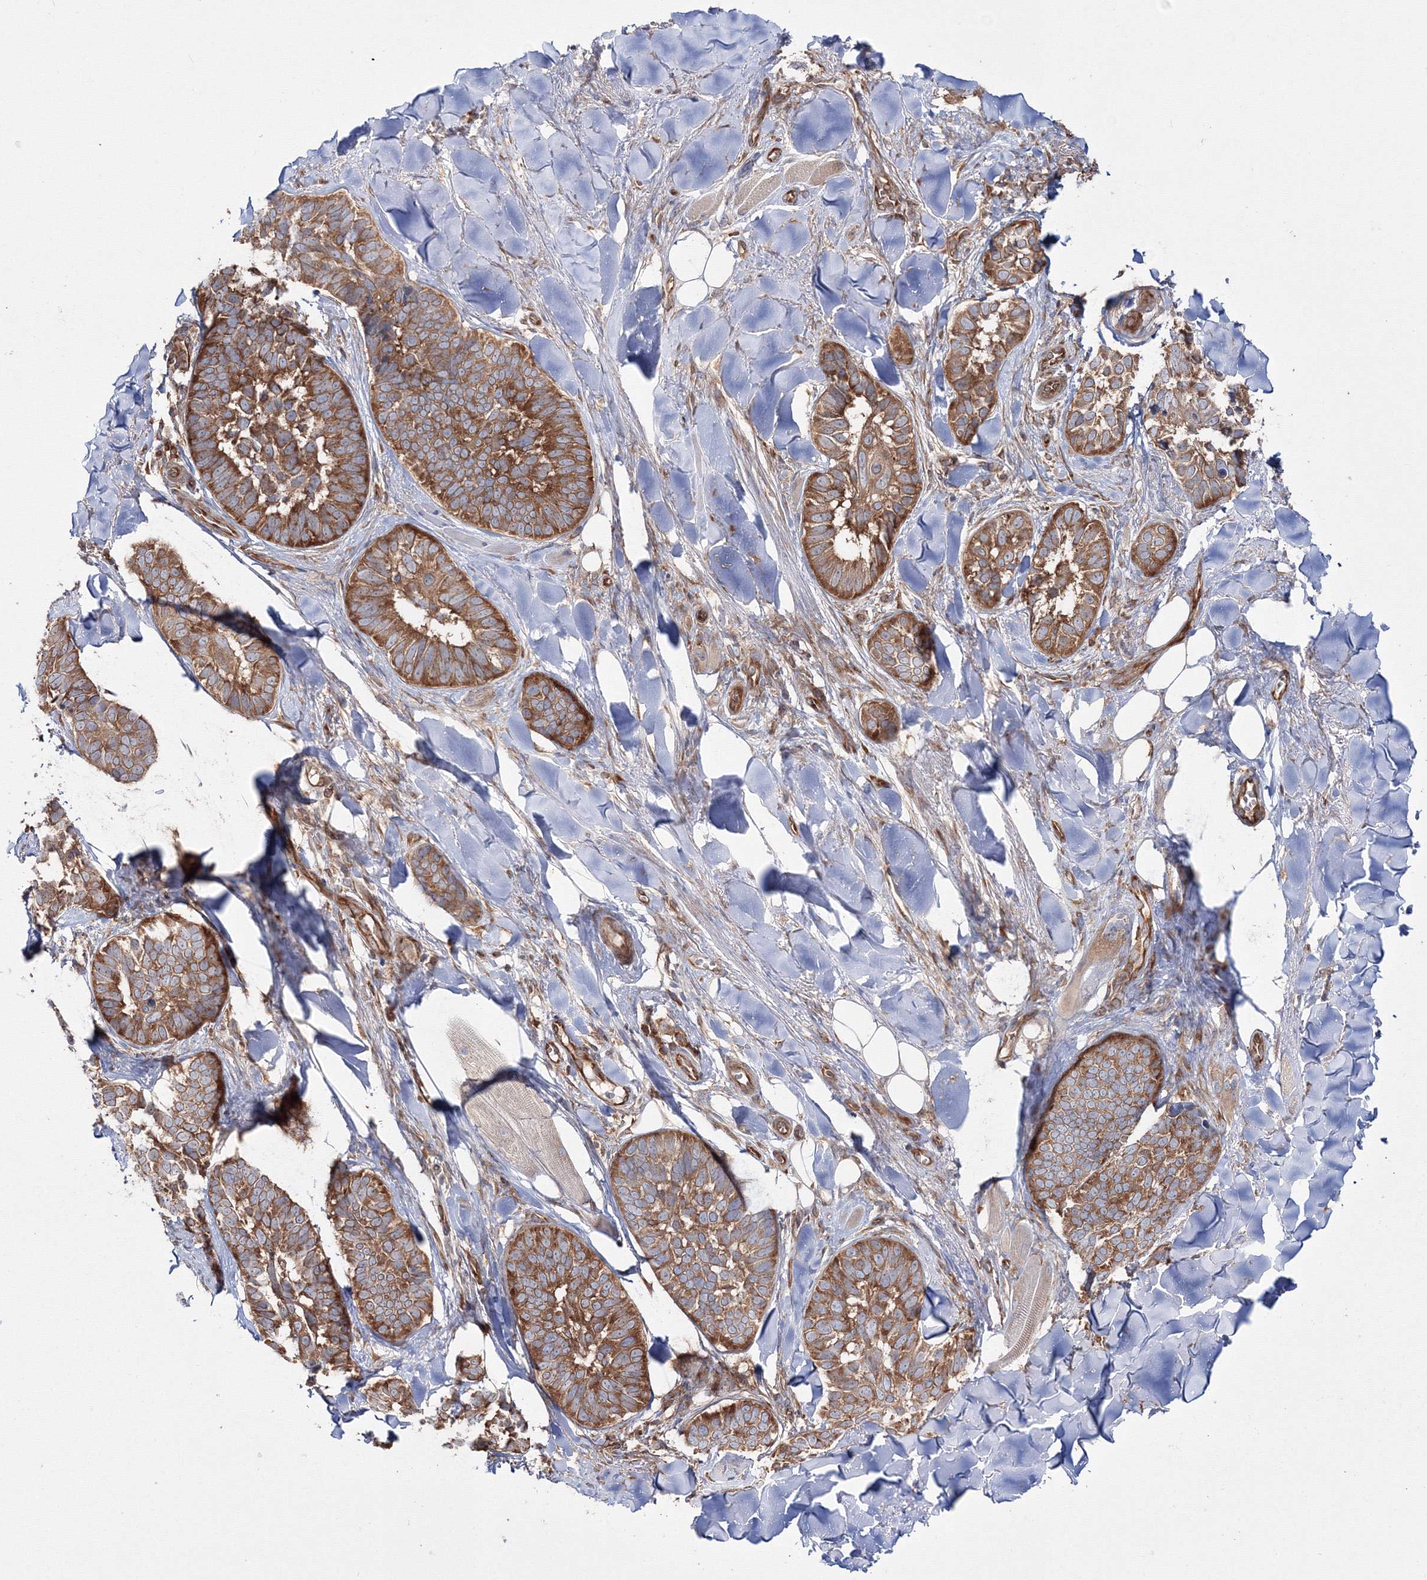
{"staining": {"intensity": "moderate", "quantity": ">75%", "location": "cytoplasmic/membranous"}, "tissue": "skin cancer", "cell_type": "Tumor cells", "image_type": "cancer", "snomed": [{"axis": "morphology", "description": "Basal cell carcinoma"}, {"axis": "topography", "description": "Skin"}], "caption": "Human skin cancer (basal cell carcinoma) stained with a brown dye shows moderate cytoplasmic/membranous positive positivity in approximately >75% of tumor cells.", "gene": "HARS1", "patient": {"sex": "male", "age": 62}}